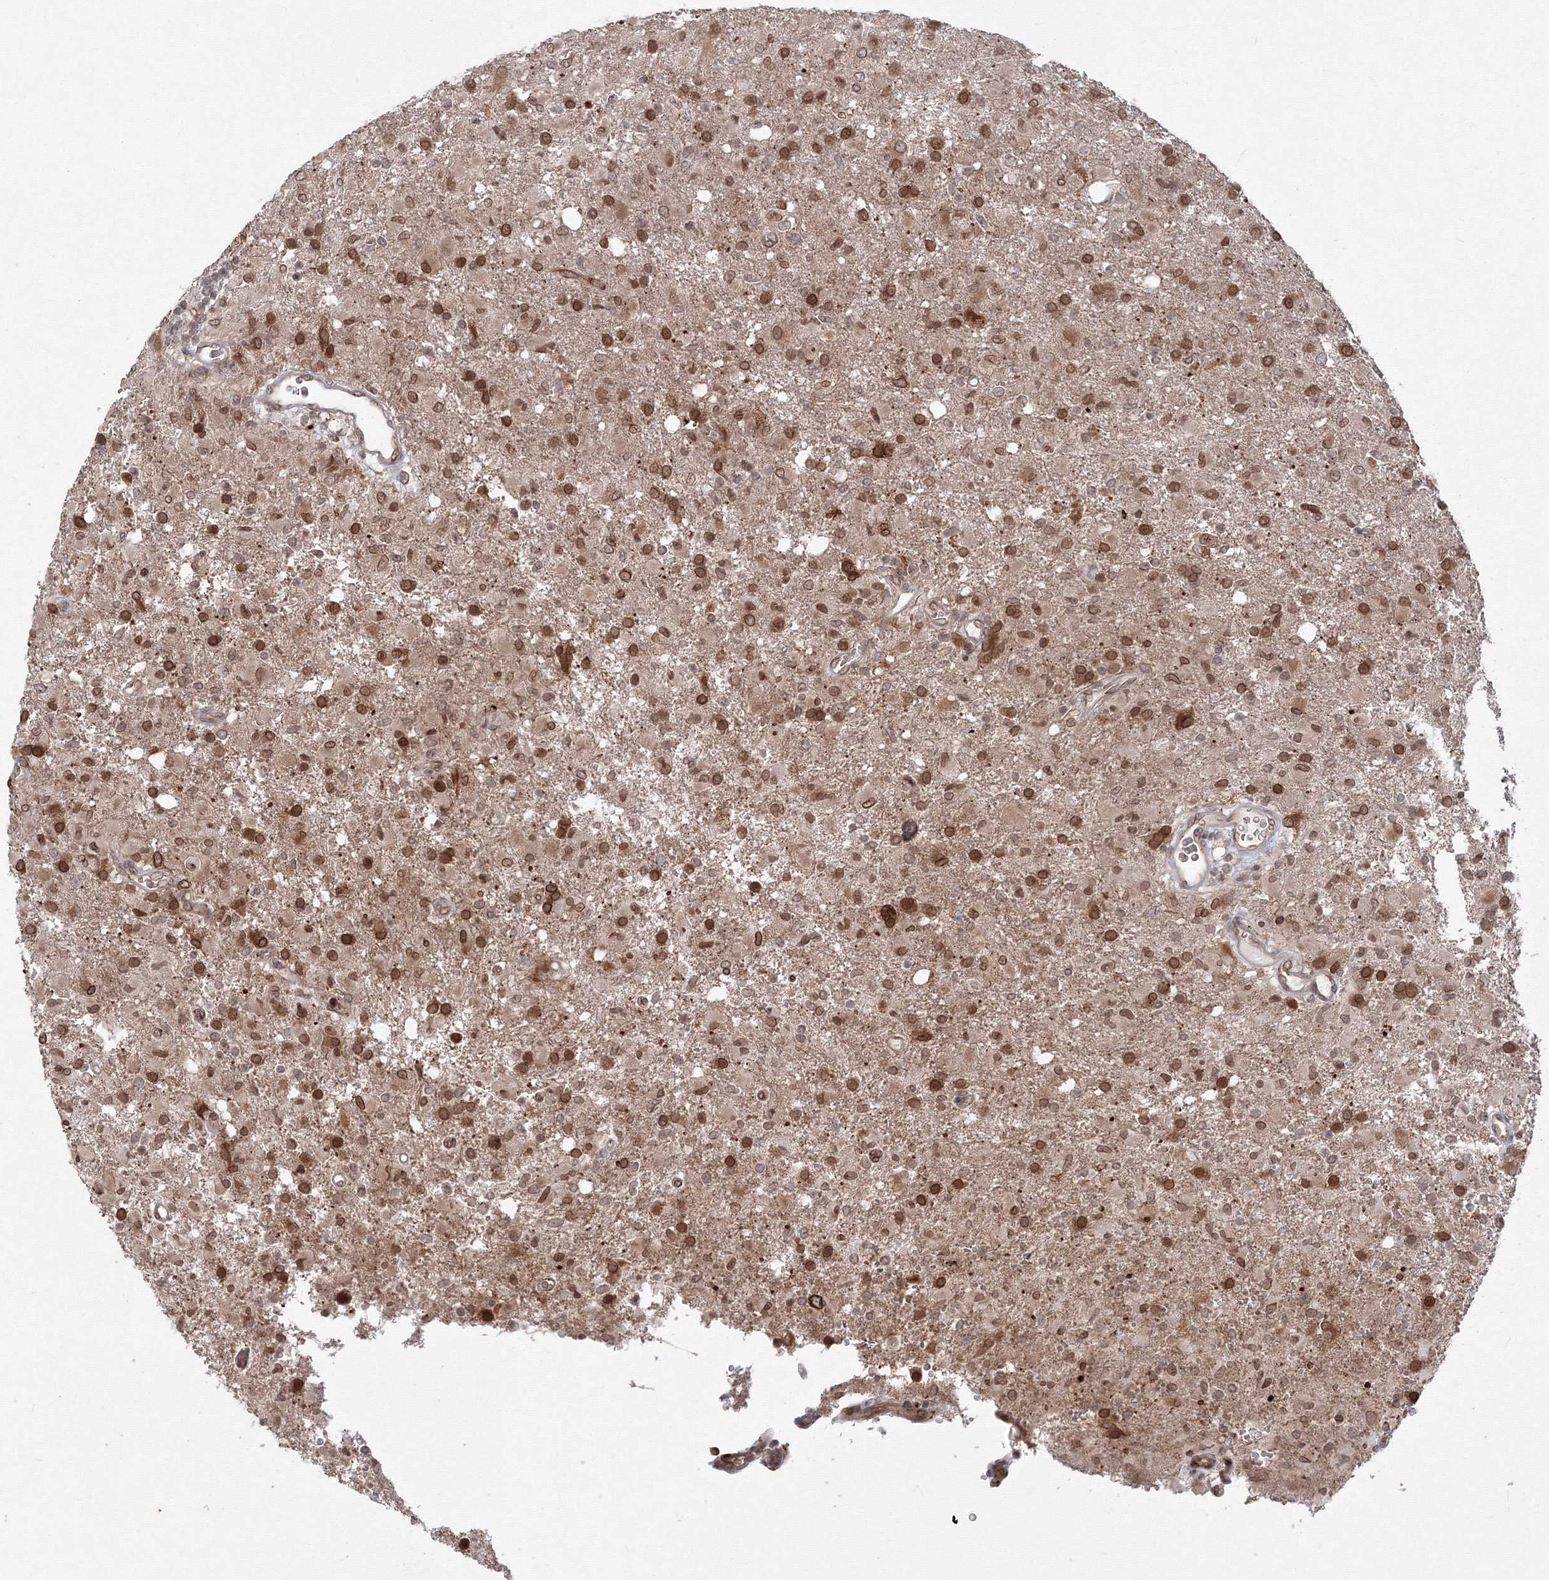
{"staining": {"intensity": "moderate", "quantity": ">75%", "location": "cytoplasmic/membranous,nuclear"}, "tissue": "glioma", "cell_type": "Tumor cells", "image_type": "cancer", "snomed": [{"axis": "morphology", "description": "Glioma, malignant, High grade"}, {"axis": "topography", "description": "Brain"}], "caption": "Moderate cytoplasmic/membranous and nuclear positivity is present in about >75% of tumor cells in malignant high-grade glioma.", "gene": "DNAJB2", "patient": {"sex": "female", "age": 57}}